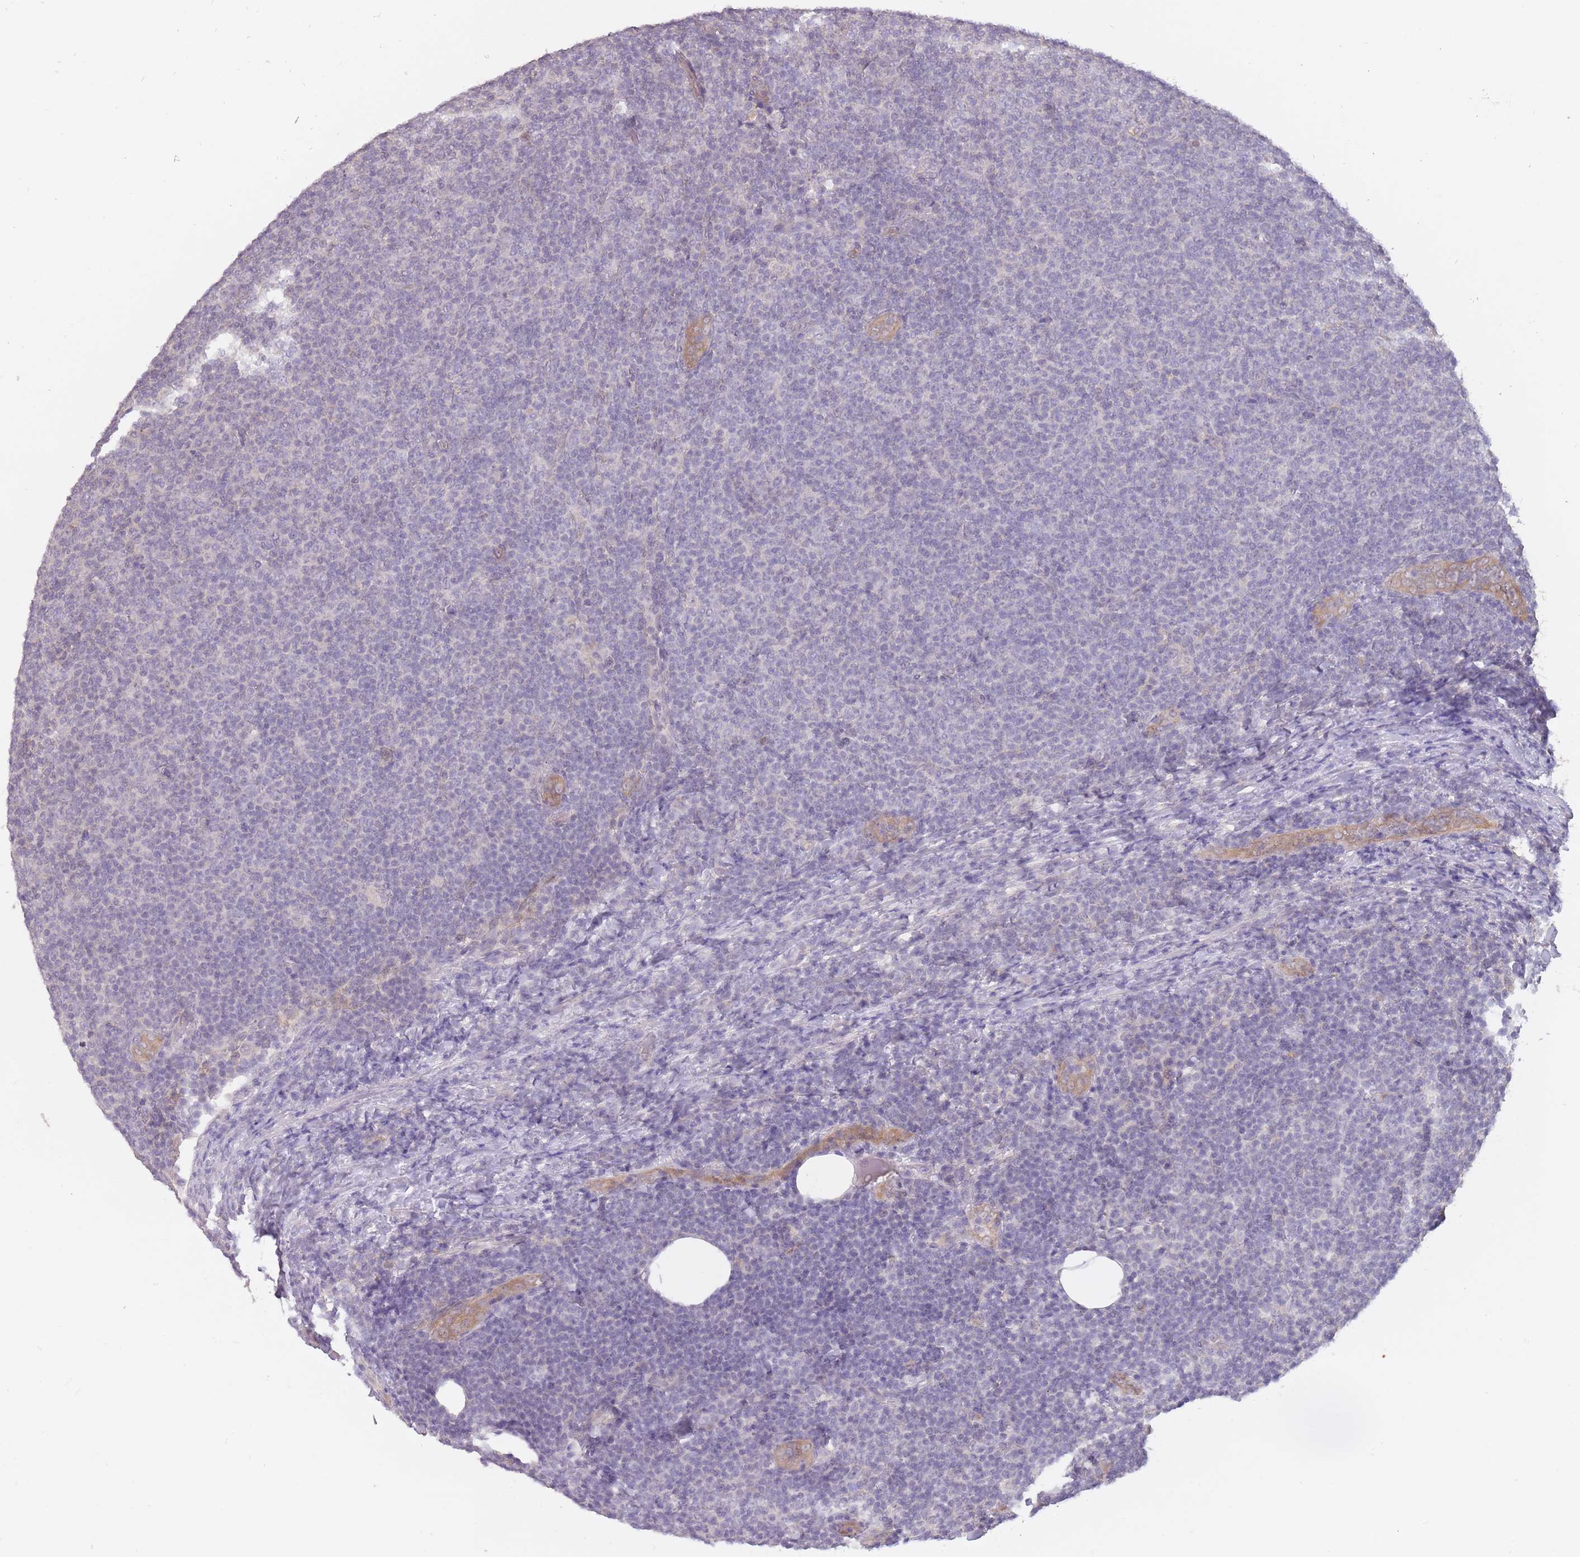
{"staining": {"intensity": "negative", "quantity": "none", "location": "none"}, "tissue": "lymphoma", "cell_type": "Tumor cells", "image_type": "cancer", "snomed": [{"axis": "morphology", "description": "Malignant lymphoma, non-Hodgkin's type, Low grade"}, {"axis": "topography", "description": "Lymph node"}], "caption": "Immunohistochemistry histopathology image of neoplastic tissue: lymphoma stained with DAB displays no significant protein positivity in tumor cells. (IHC, brightfield microscopy, high magnification).", "gene": "LRATD2", "patient": {"sex": "male", "age": 66}}